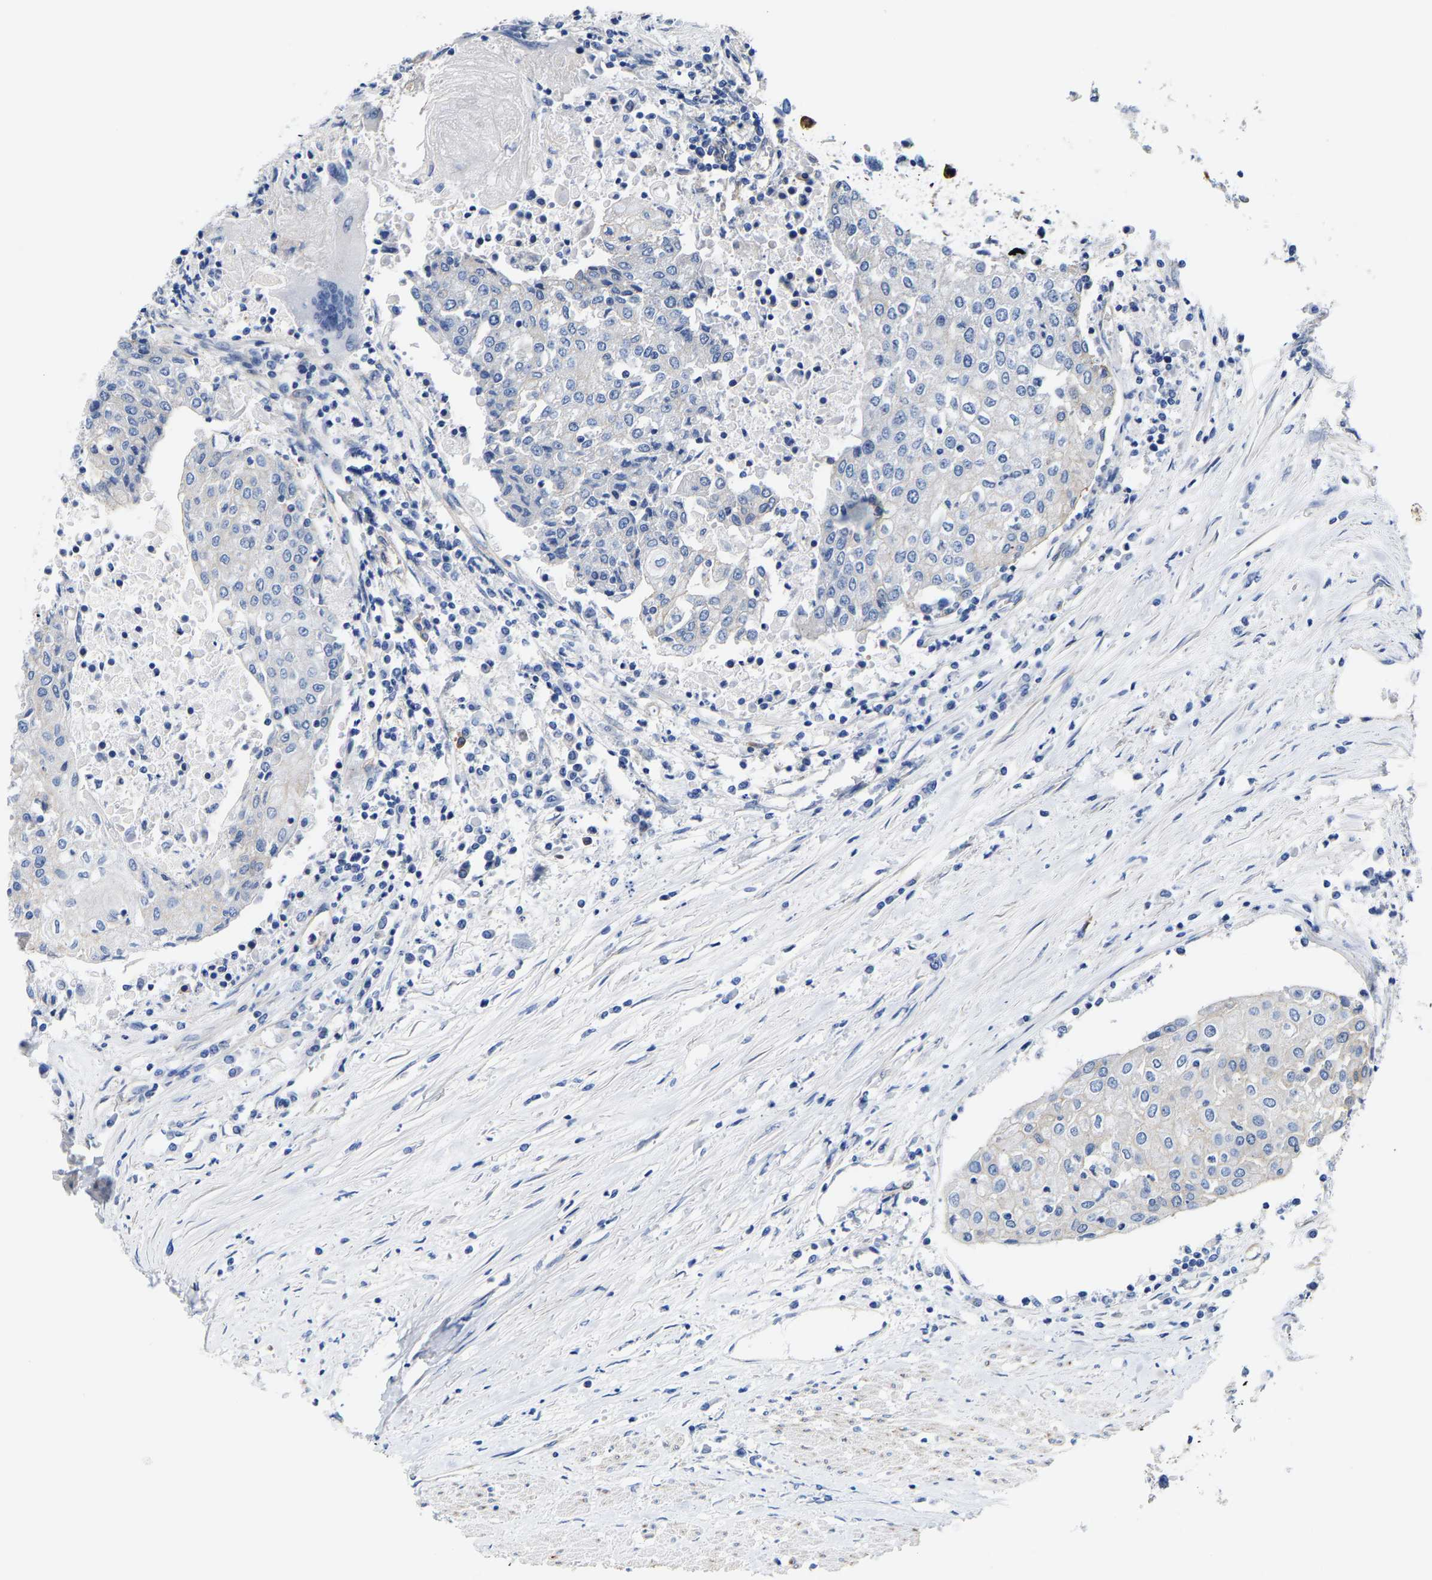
{"staining": {"intensity": "negative", "quantity": "none", "location": "none"}, "tissue": "urothelial cancer", "cell_type": "Tumor cells", "image_type": "cancer", "snomed": [{"axis": "morphology", "description": "Urothelial carcinoma, High grade"}, {"axis": "topography", "description": "Urinary bladder"}], "caption": "The image demonstrates no significant expression in tumor cells of urothelial cancer.", "gene": "DSCAM", "patient": {"sex": "female", "age": 85}}